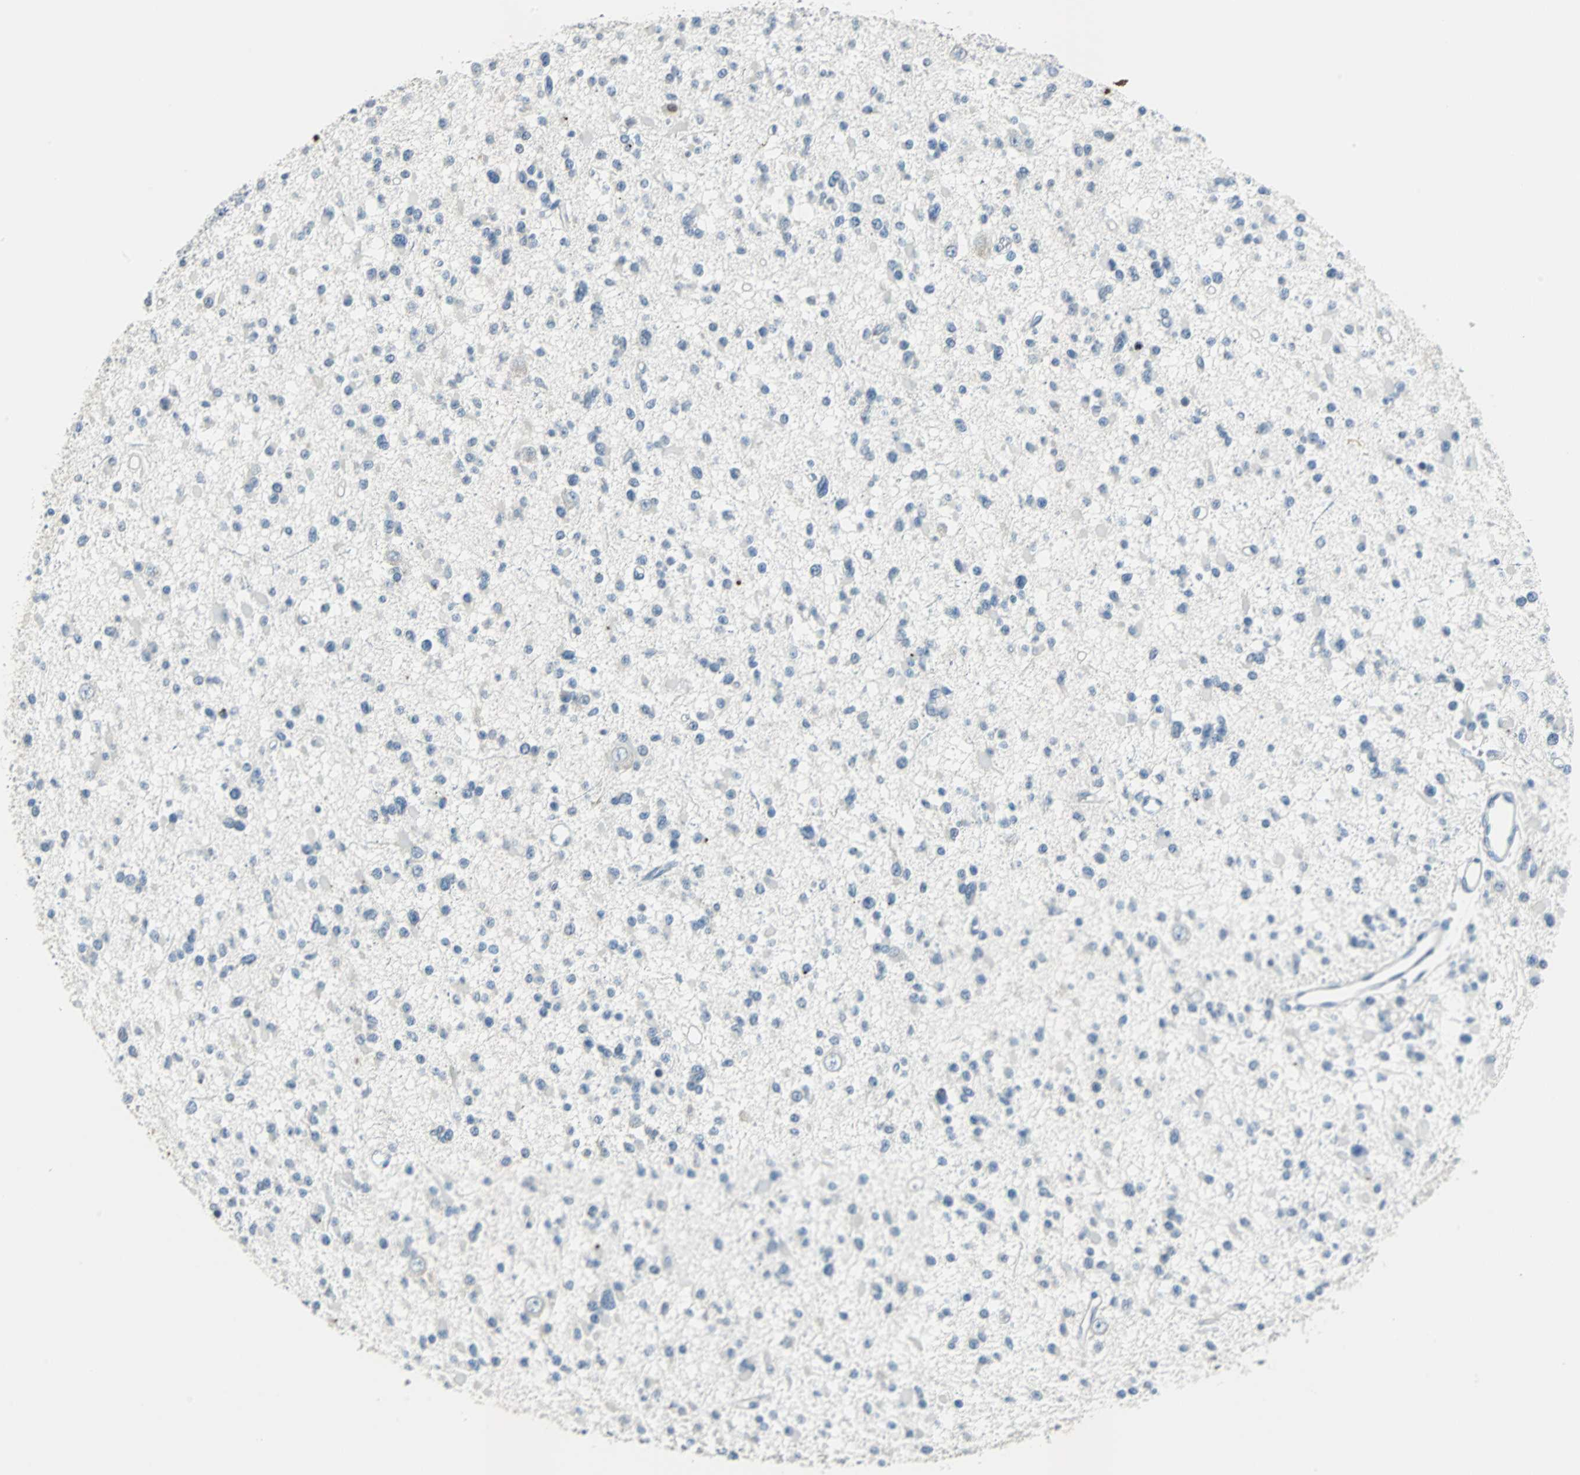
{"staining": {"intensity": "negative", "quantity": "none", "location": "none"}, "tissue": "glioma", "cell_type": "Tumor cells", "image_type": "cancer", "snomed": [{"axis": "morphology", "description": "Glioma, malignant, Low grade"}, {"axis": "topography", "description": "Brain"}], "caption": "The immunohistochemistry micrograph has no significant expression in tumor cells of low-grade glioma (malignant) tissue. Brightfield microscopy of immunohistochemistry (IHC) stained with DAB (brown) and hematoxylin (blue), captured at high magnification.", "gene": "MUC7", "patient": {"sex": "female", "age": 22}}